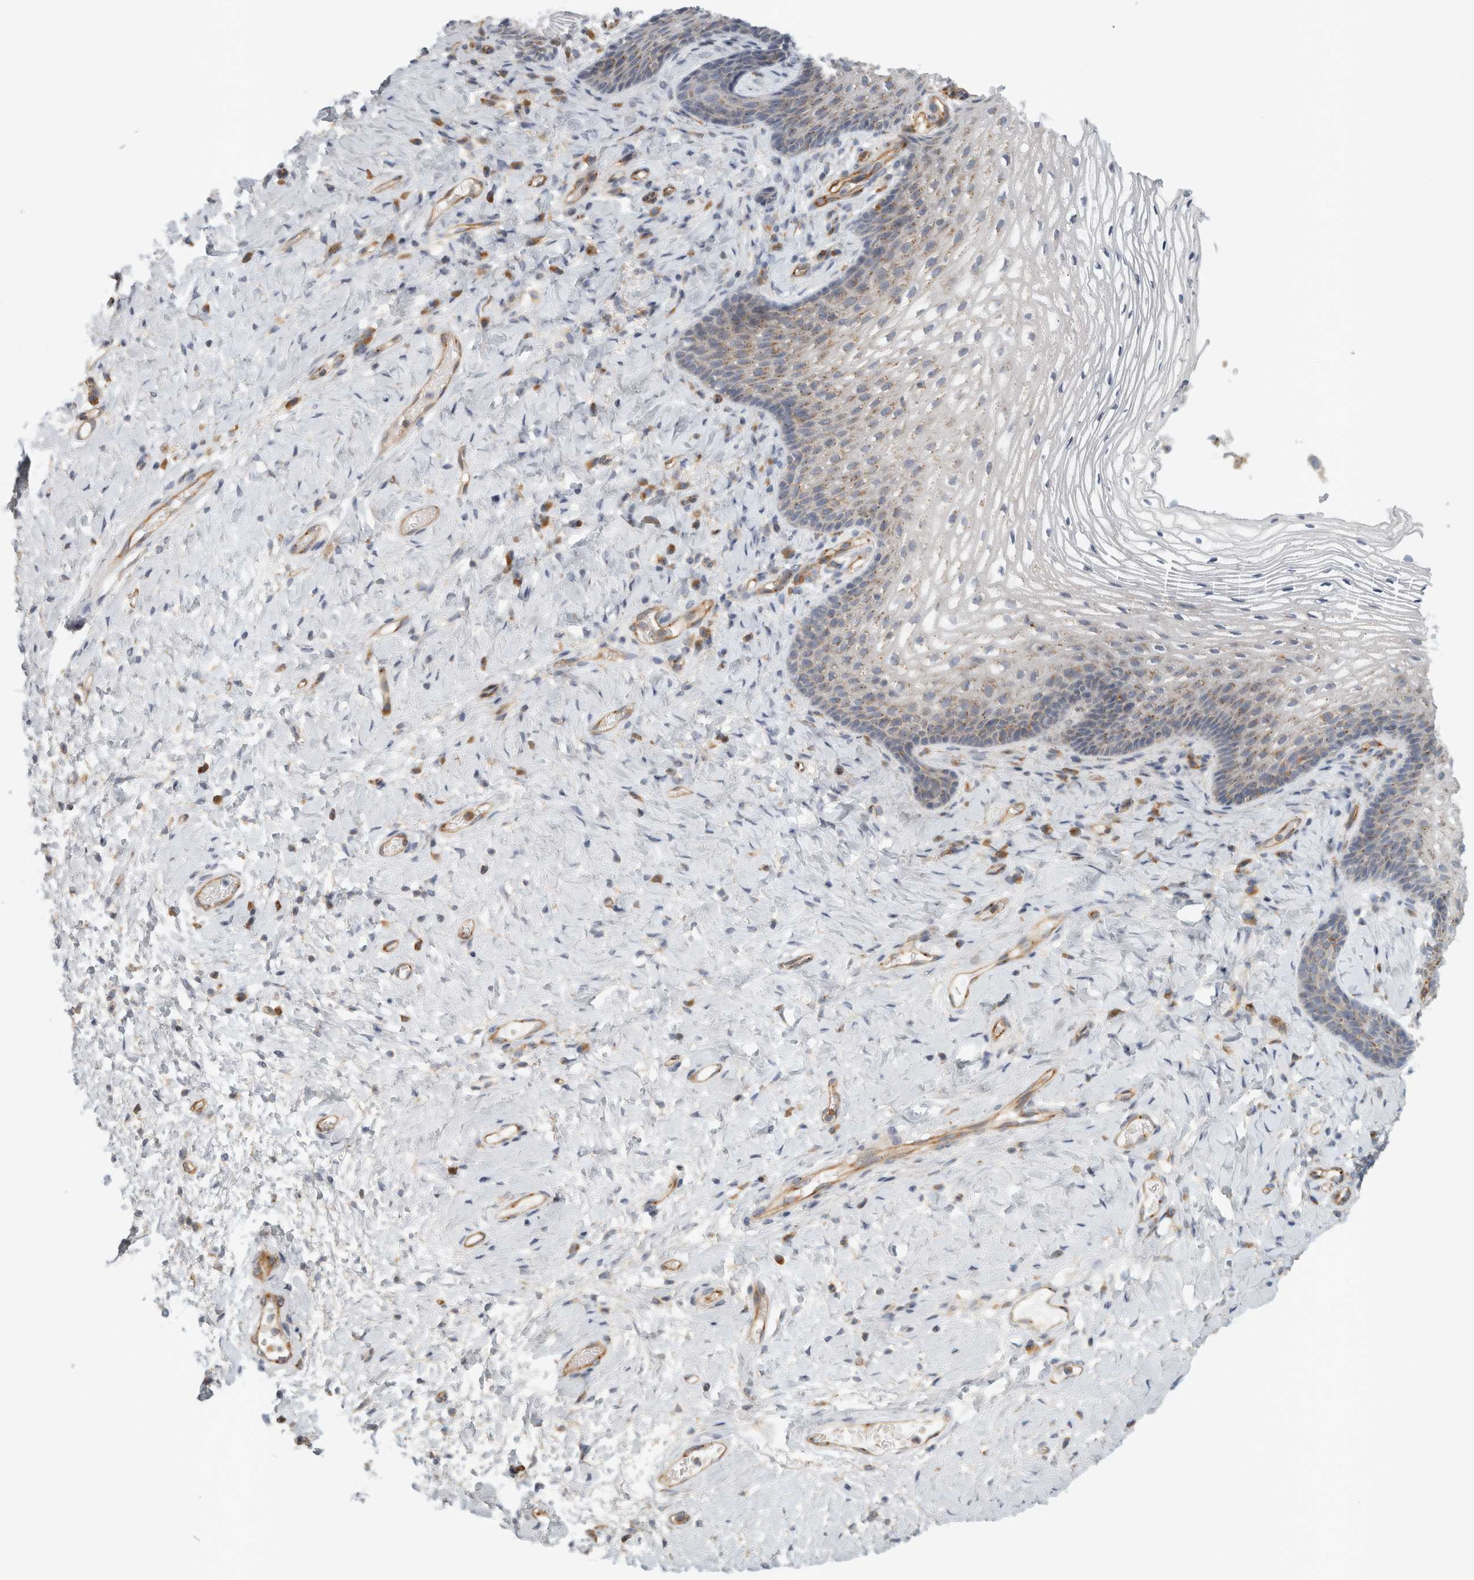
{"staining": {"intensity": "weak", "quantity": "25%-75%", "location": "cytoplasmic/membranous"}, "tissue": "vagina", "cell_type": "Squamous epithelial cells", "image_type": "normal", "snomed": [{"axis": "morphology", "description": "Normal tissue, NOS"}, {"axis": "topography", "description": "Vagina"}], "caption": "Vagina stained with a brown dye reveals weak cytoplasmic/membranous positive staining in approximately 25%-75% of squamous epithelial cells.", "gene": "PEX6", "patient": {"sex": "female", "age": 60}}